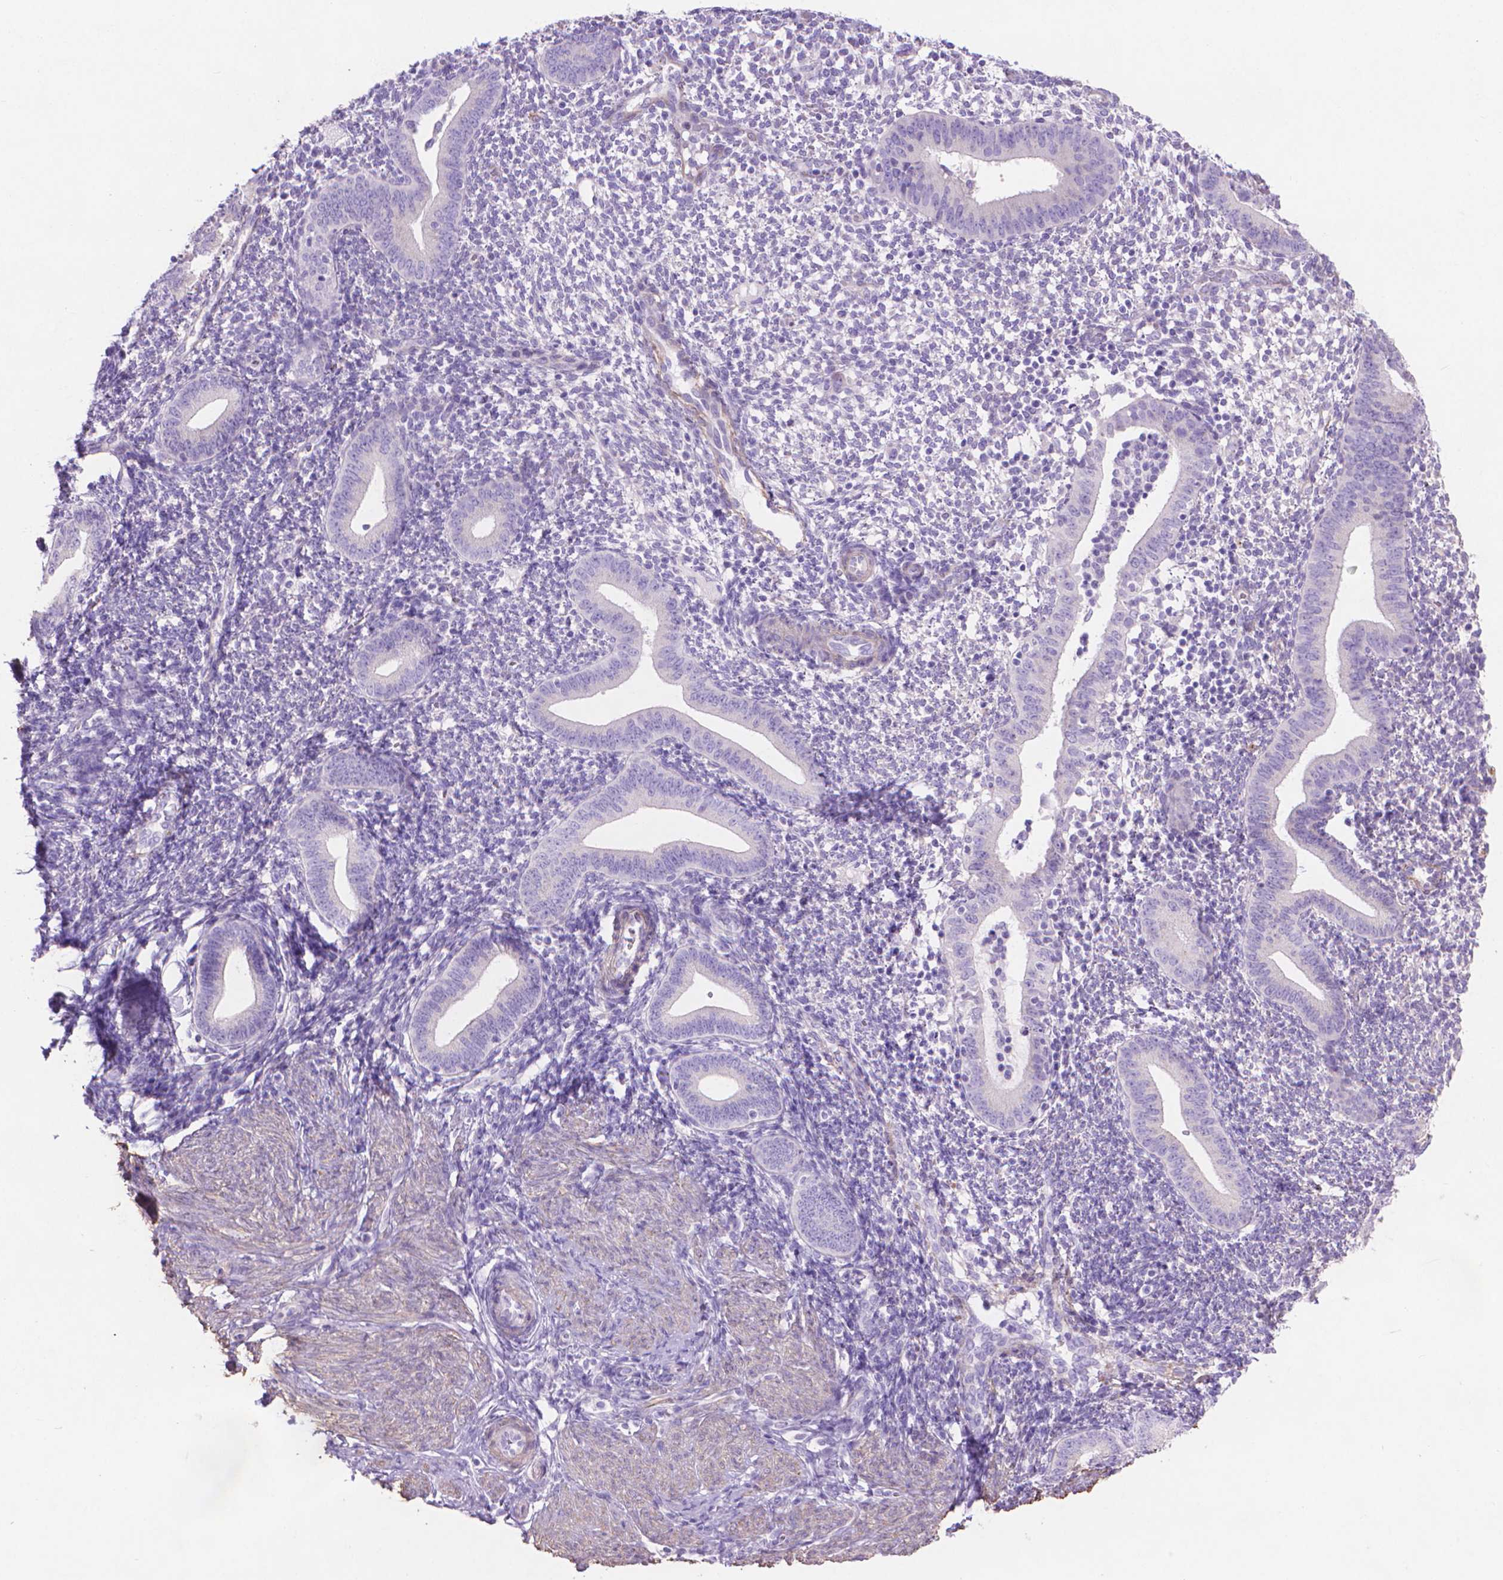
{"staining": {"intensity": "negative", "quantity": "none", "location": "none"}, "tissue": "endometrium", "cell_type": "Cells in endometrial stroma", "image_type": "normal", "snomed": [{"axis": "morphology", "description": "Normal tissue, NOS"}, {"axis": "topography", "description": "Endometrium"}], "caption": "A high-resolution micrograph shows immunohistochemistry (IHC) staining of unremarkable endometrium, which displays no significant expression in cells in endometrial stroma.", "gene": "AQP10", "patient": {"sex": "female", "age": 40}}